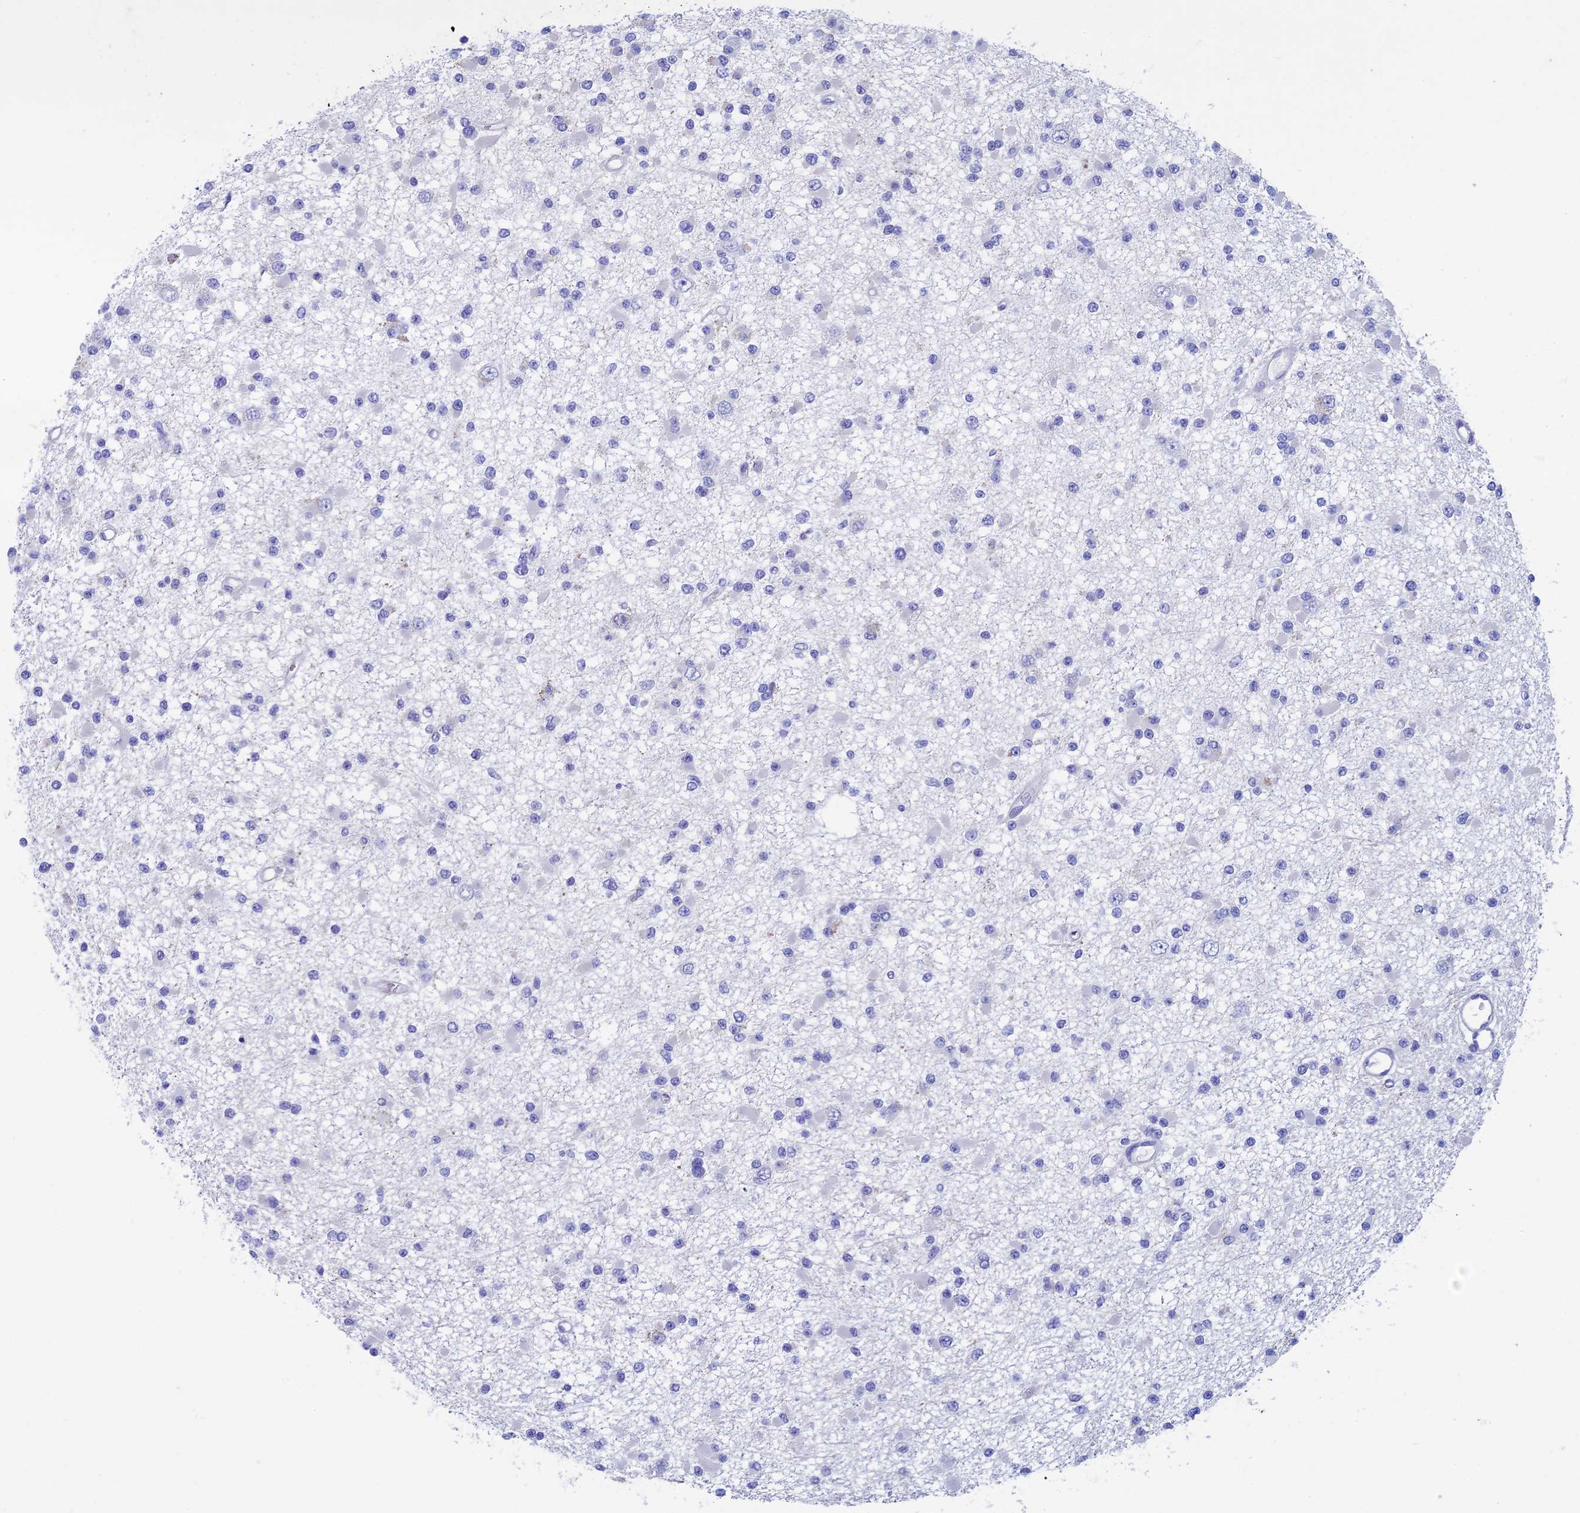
{"staining": {"intensity": "negative", "quantity": "none", "location": "none"}, "tissue": "glioma", "cell_type": "Tumor cells", "image_type": "cancer", "snomed": [{"axis": "morphology", "description": "Glioma, malignant, Low grade"}, {"axis": "topography", "description": "Brain"}], "caption": "A photomicrograph of malignant low-grade glioma stained for a protein exhibits no brown staining in tumor cells.", "gene": "ADH7", "patient": {"sex": "female", "age": 22}}